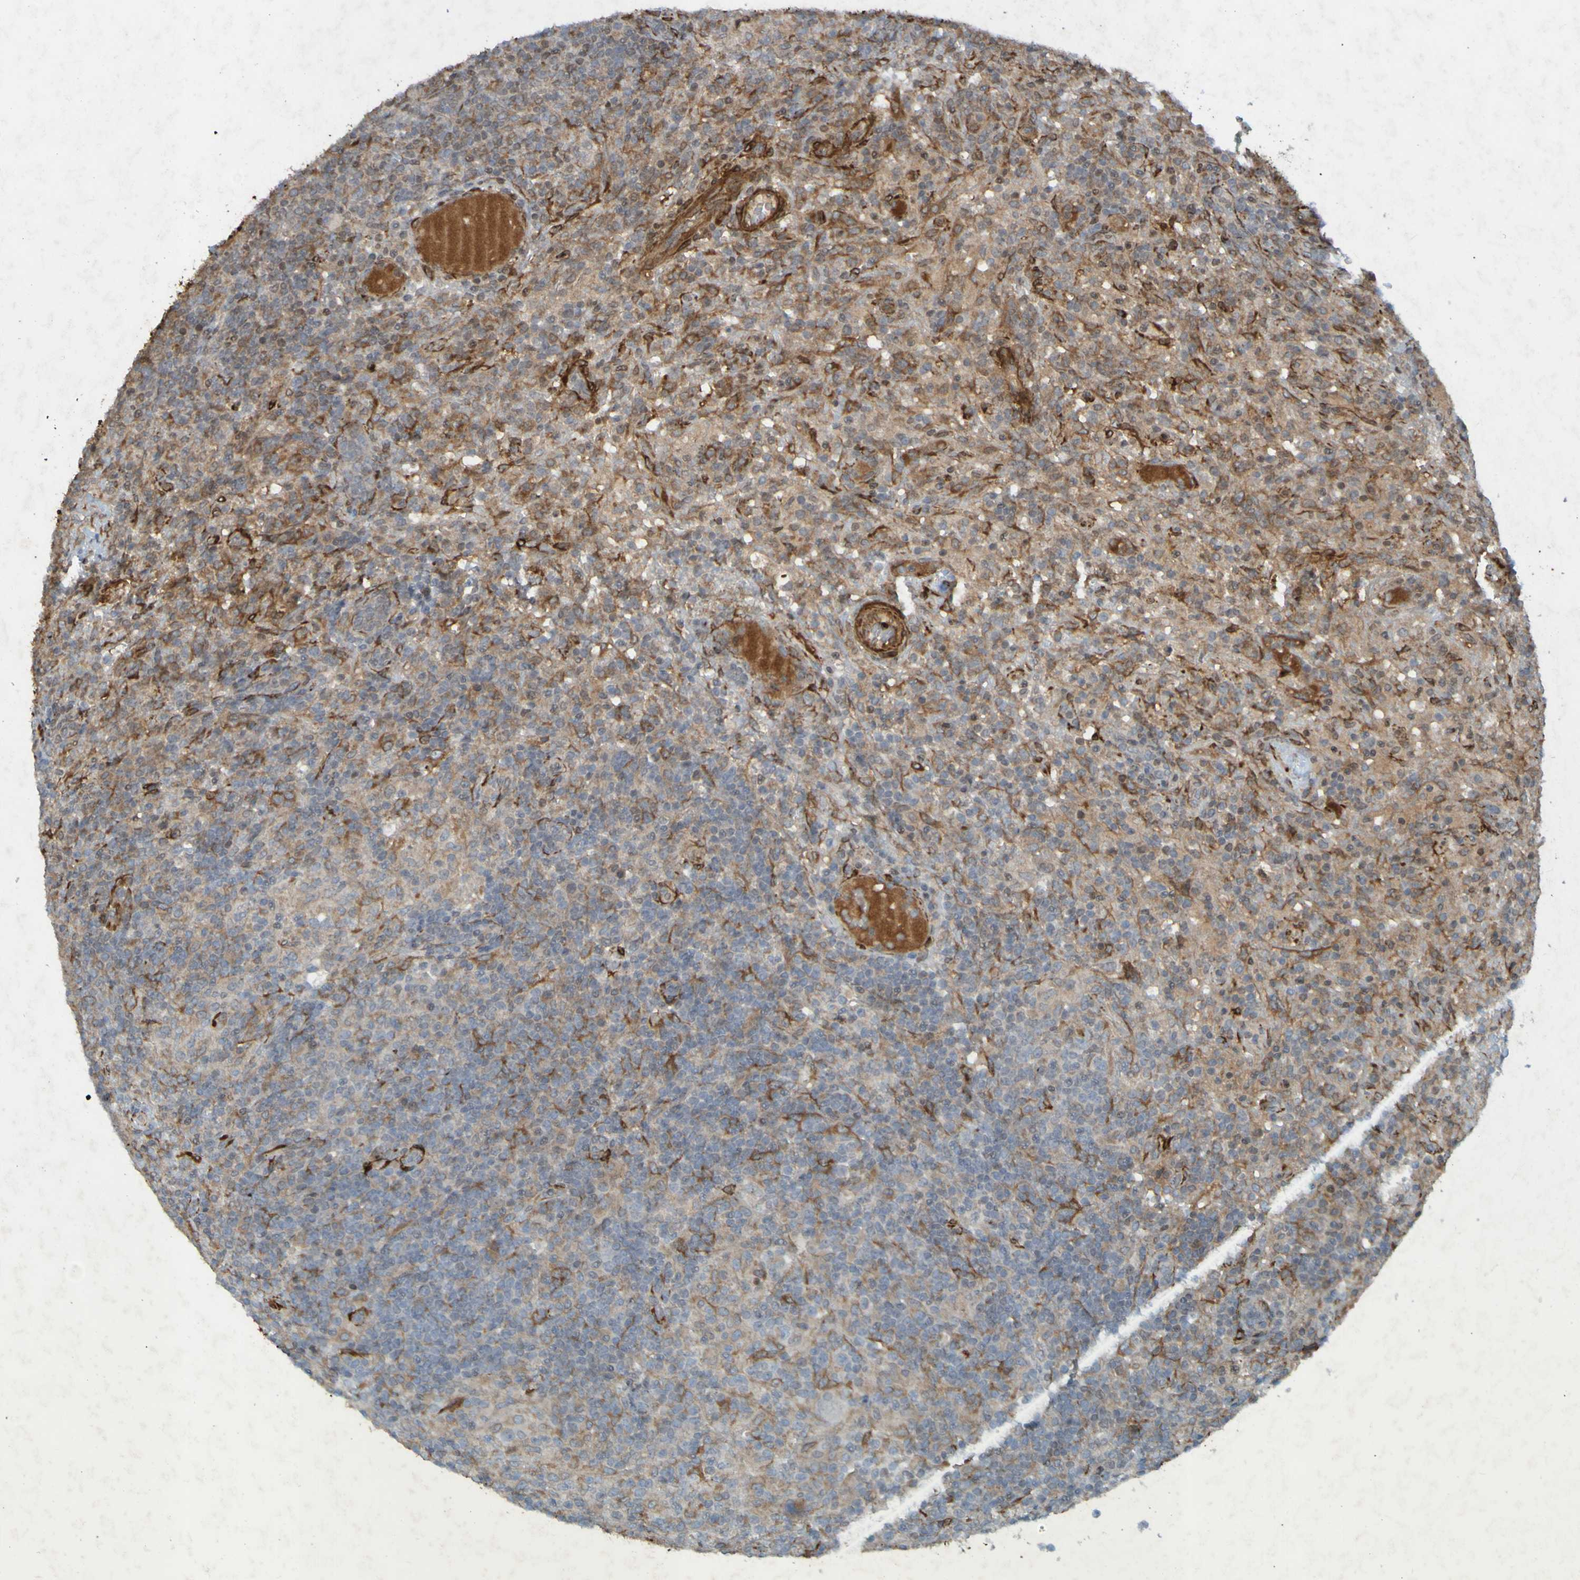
{"staining": {"intensity": "negative", "quantity": "none", "location": "none"}, "tissue": "lymphoma", "cell_type": "Tumor cells", "image_type": "cancer", "snomed": [{"axis": "morphology", "description": "Hodgkin's disease, NOS"}, {"axis": "topography", "description": "Lymph node"}], "caption": "High magnification brightfield microscopy of lymphoma stained with DAB (brown) and counterstained with hematoxylin (blue): tumor cells show no significant positivity.", "gene": "GUCY1A1", "patient": {"sex": "male", "age": 70}}